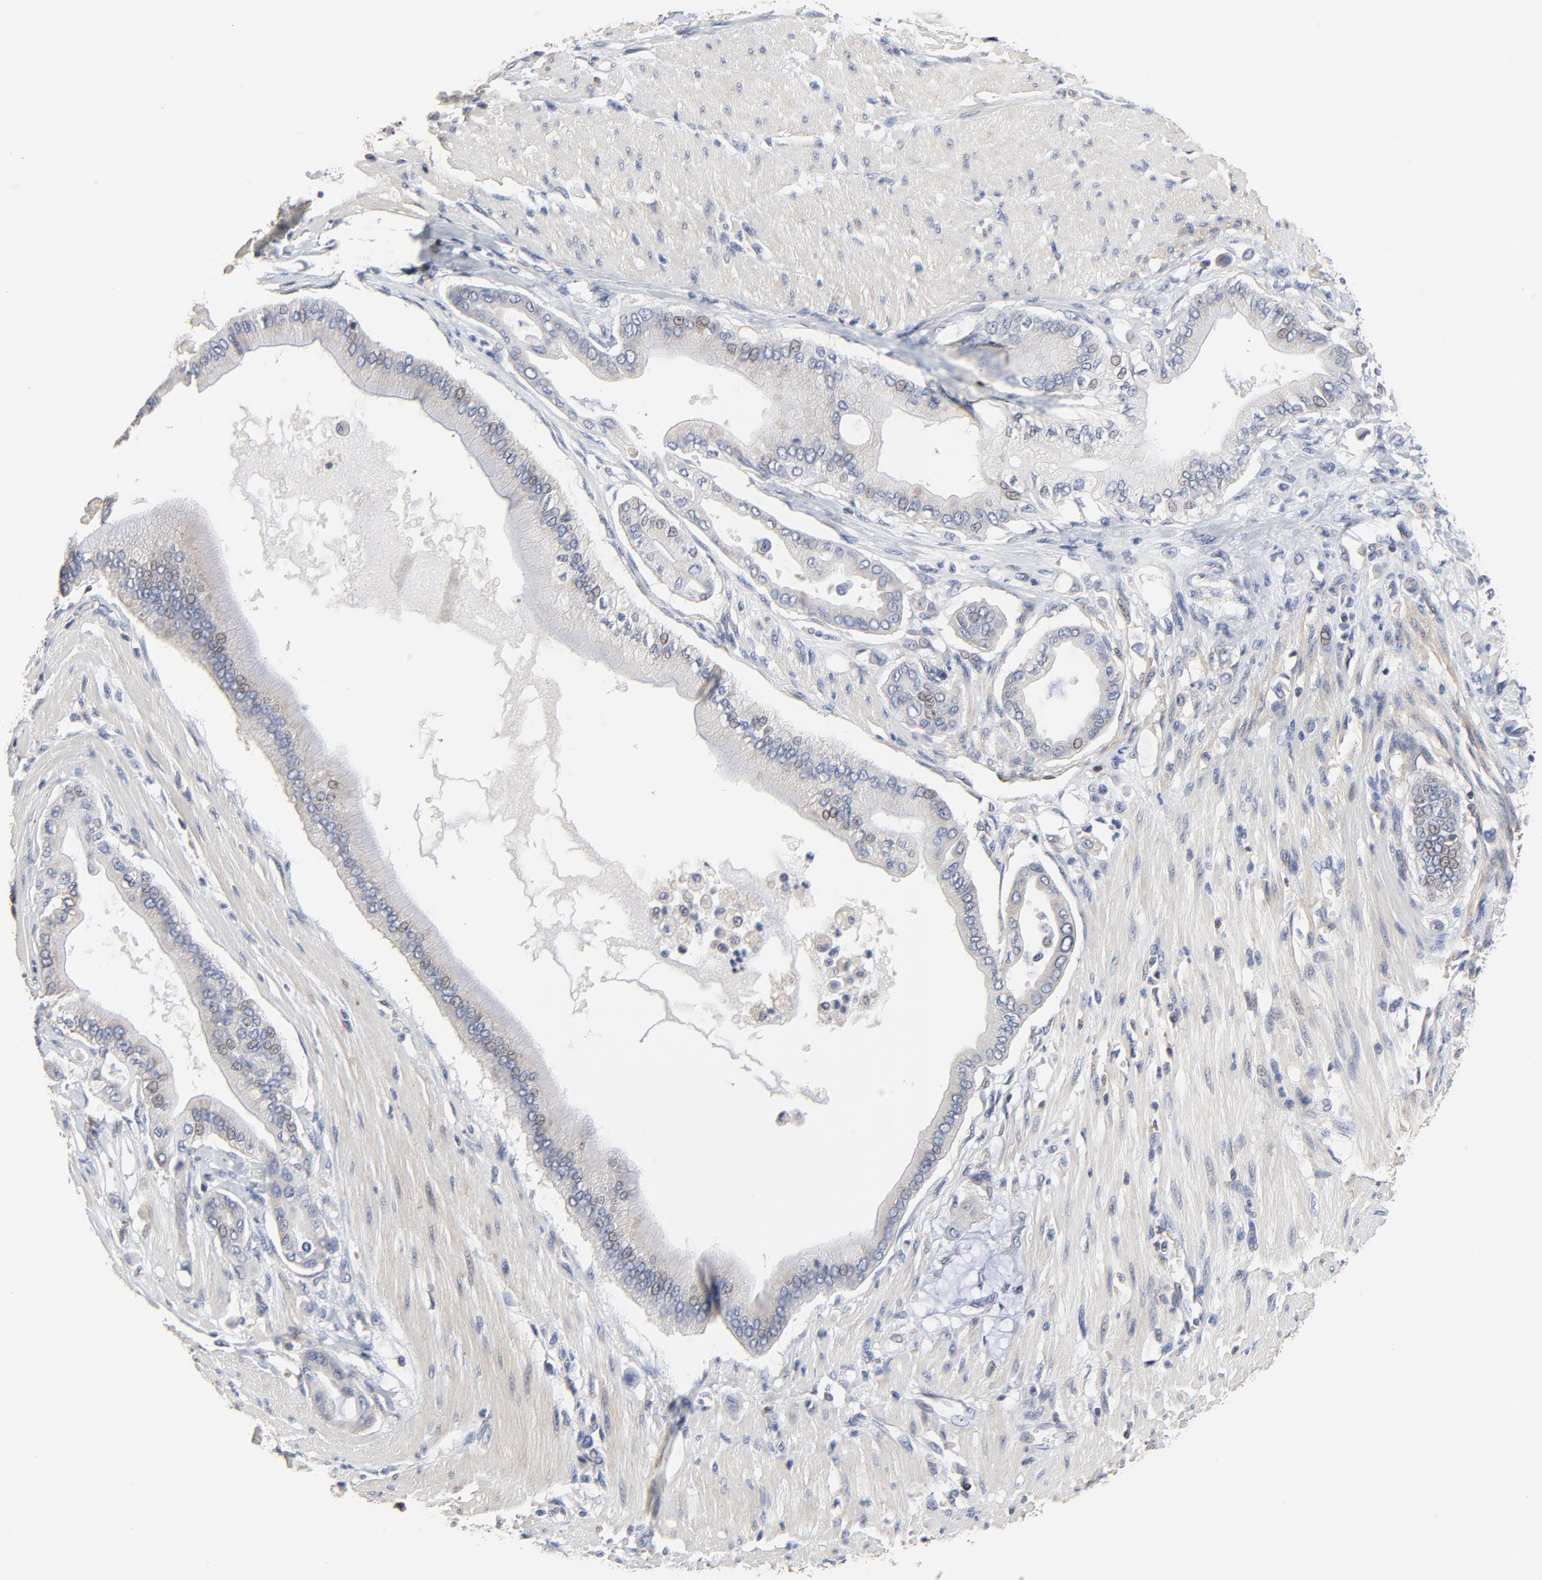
{"staining": {"intensity": "weak", "quantity": "<25%", "location": "cytoplasmic/membranous"}, "tissue": "pancreatic cancer", "cell_type": "Tumor cells", "image_type": "cancer", "snomed": [{"axis": "morphology", "description": "Adenocarcinoma, NOS"}, {"axis": "morphology", "description": "Adenocarcinoma, metastatic, NOS"}, {"axis": "topography", "description": "Lymph node"}, {"axis": "topography", "description": "Pancreas"}, {"axis": "topography", "description": "Duodenum"}], "caption": "High magnification brightfield microscopy of pancreatic cancer (adenocarcinoma) stained with DAB (3,3'-diaminobenzidine) (brown) and counterstained with hematoxylin (blue): tumor cells show no significant expression.", "gene": "SKAP1", "patient": {"sex": "female", "age": 64}}